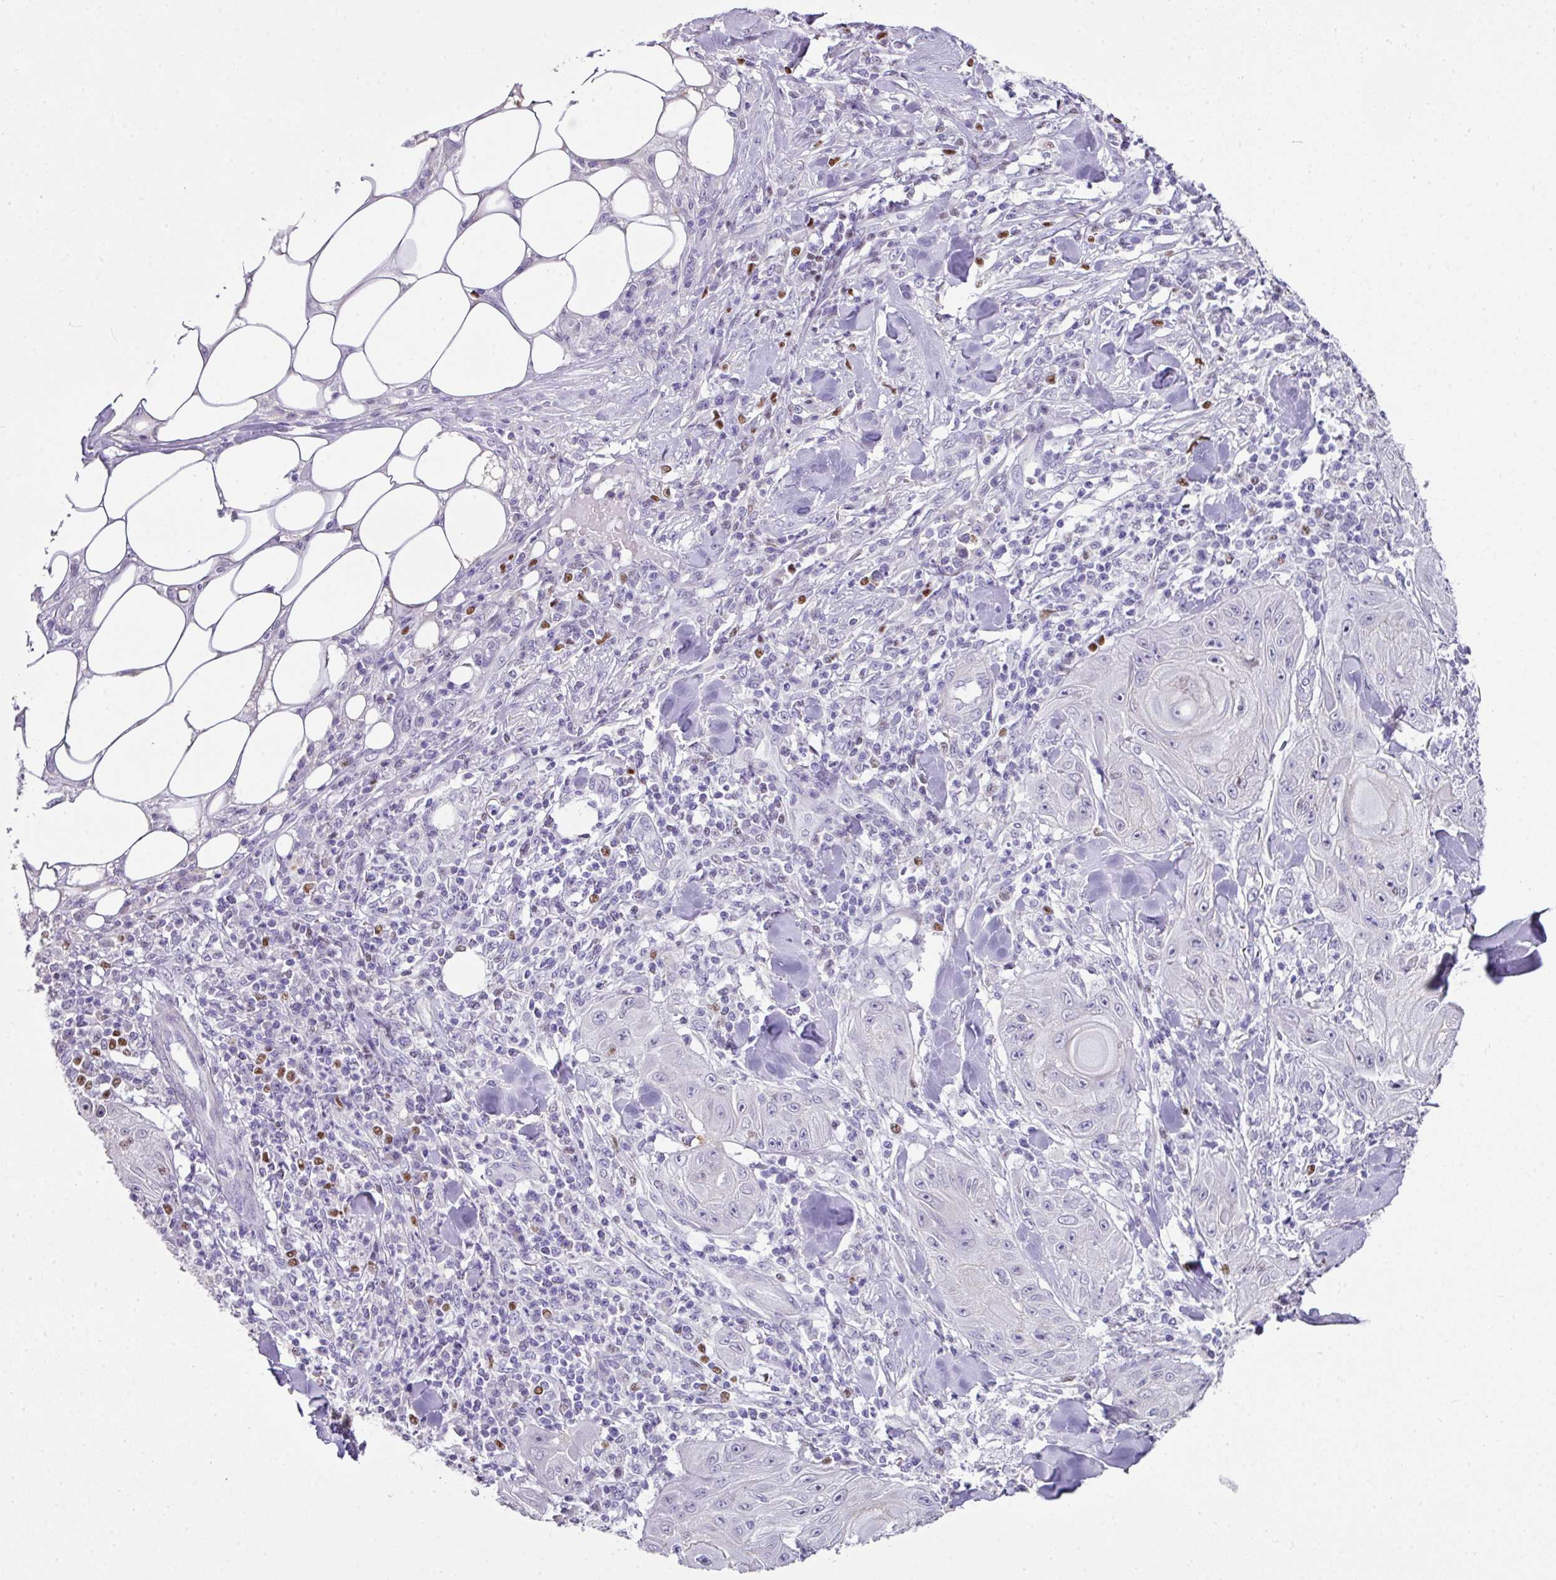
{"staining": {"intensity": "negative", "quantity": "none", "location": "none"}, "tissue": "skin cancer", "cell_type": "Tumor cells", "image_type": "cancer", "snomed": [{"axis": "morphology", "description": "Squamous cell carcinoma, NOS"}, {"axis": "topography", "description": "Skin"}], "caption": "Skin cancer was stained to show a protein in brown. There is no significant staining in tumor cells. (Stains: DAB IHC with hematoxylin counter stain, Microscopy: brightfield microscopy at high magnification).", "gene": "BCL11A", "patient": {"sex": "female", "age": 78}}